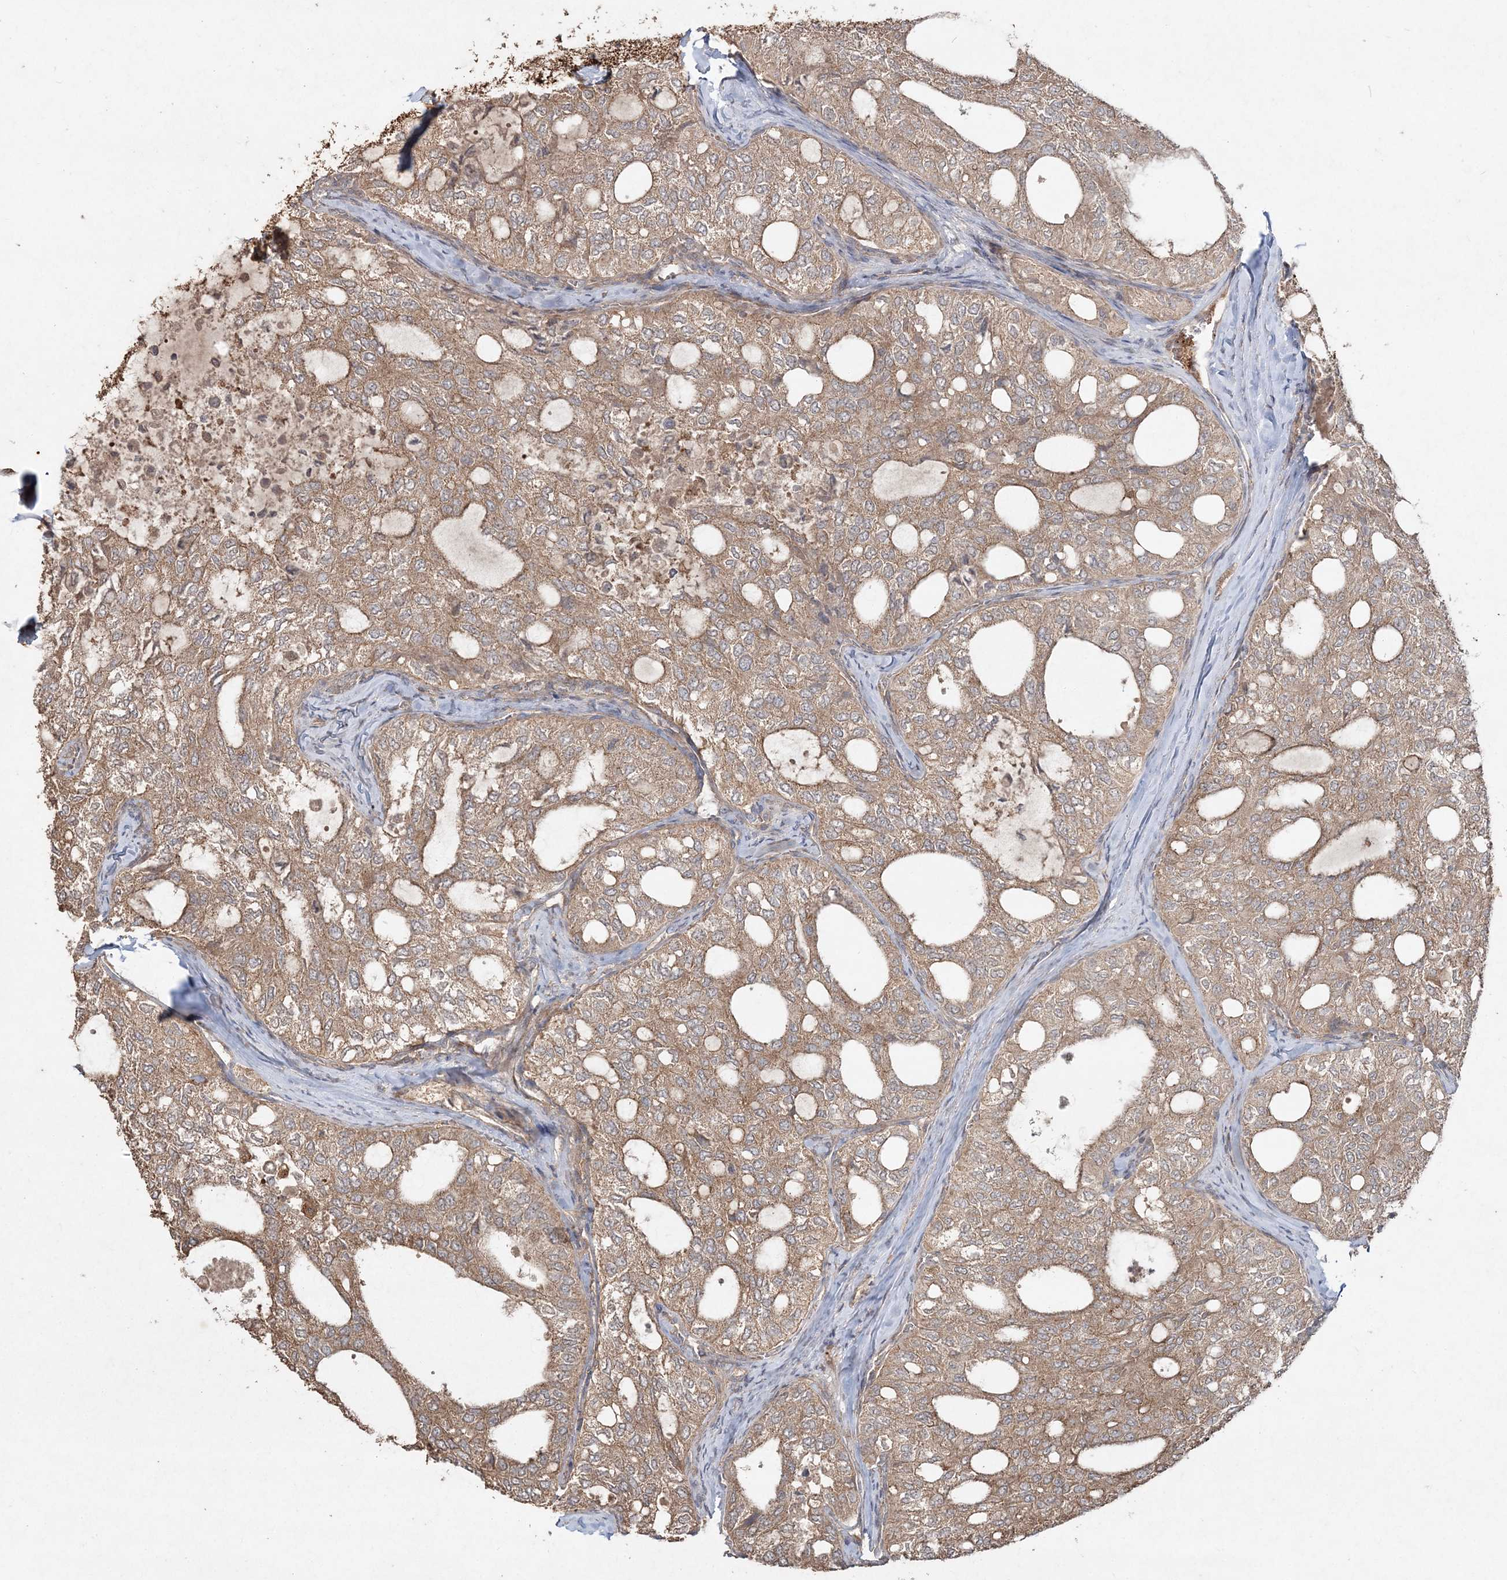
{"staining": {"intensity": "moderate", "quantity": ">75%", "location": "cytoplasmic/membranous"}, "tissue": "thyroid cancer", "cell_type": "Tumor cells", "image_type": "cancer", "snomed": [{"axis": "morphology", "description": "Follicular adenoma carcinoma, NOS"}, {"axis": "topography", "description": "Thyroid gland"}], "caption": "Immunohistochemical staining of human thyroid follicular adenoma carcinoma reveals medium levels of moderate cytoplasmic/membranous staining in about >75% of tumor cells.", "gene": "SPRY1", "patient": {"sex": "male", "age": 75}}